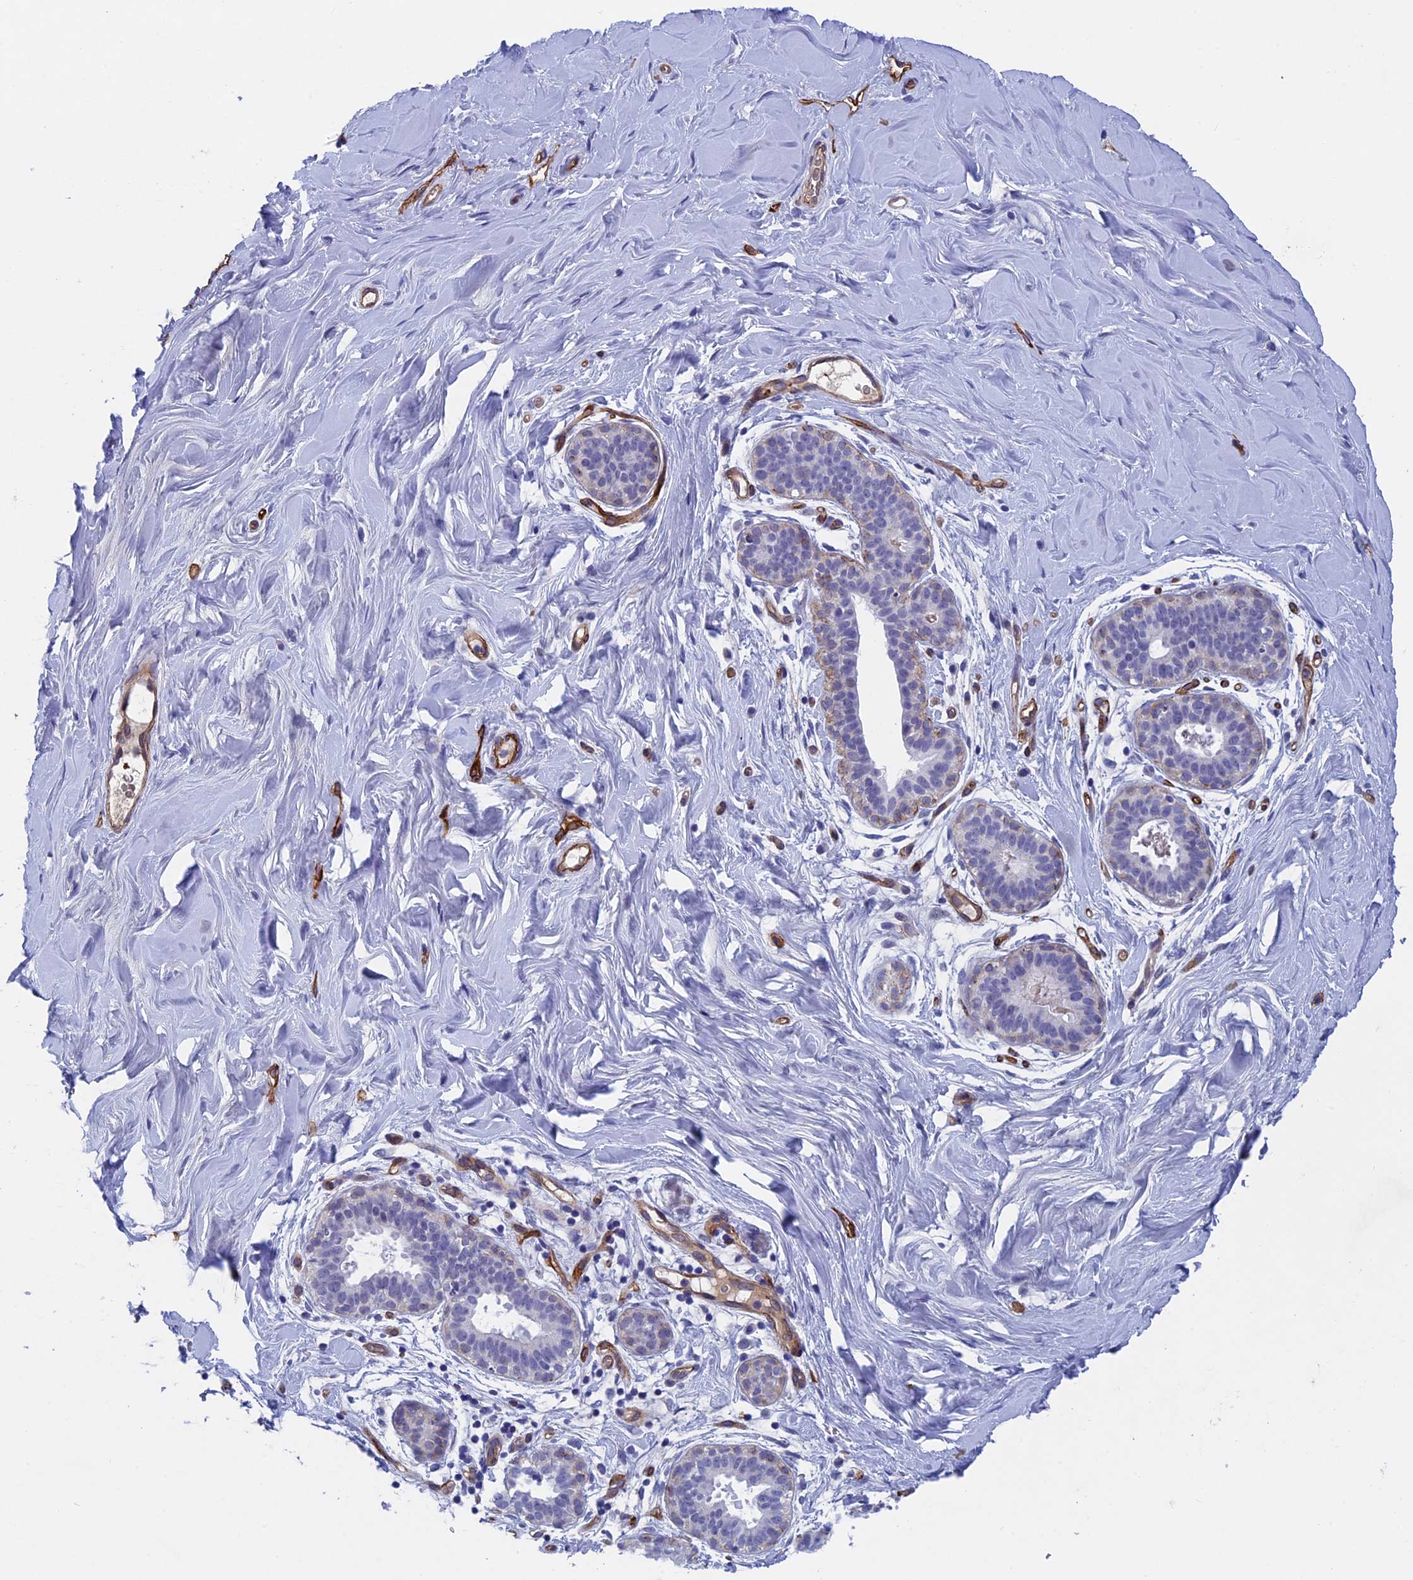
{"staining": {"intensity": "moderate", "quantity": "<25%", "location": "cytoplasmic/membranous"}, "tissue": "adipose tissue", "cell_type": "Adipocytes", "image_type": "normal", "snomed": [{"axis": "morphology", "description": "Normal tissue, NOS"}, {"axis": "topography", "description": "Breast"}], "caption": "An image of adipose tissue stained for a protein shows moderate cytoplasmic/membranous brown staining in adipocytes.", "gene": "INSYN1", "patient": {"sex": "female", "age": 26}}